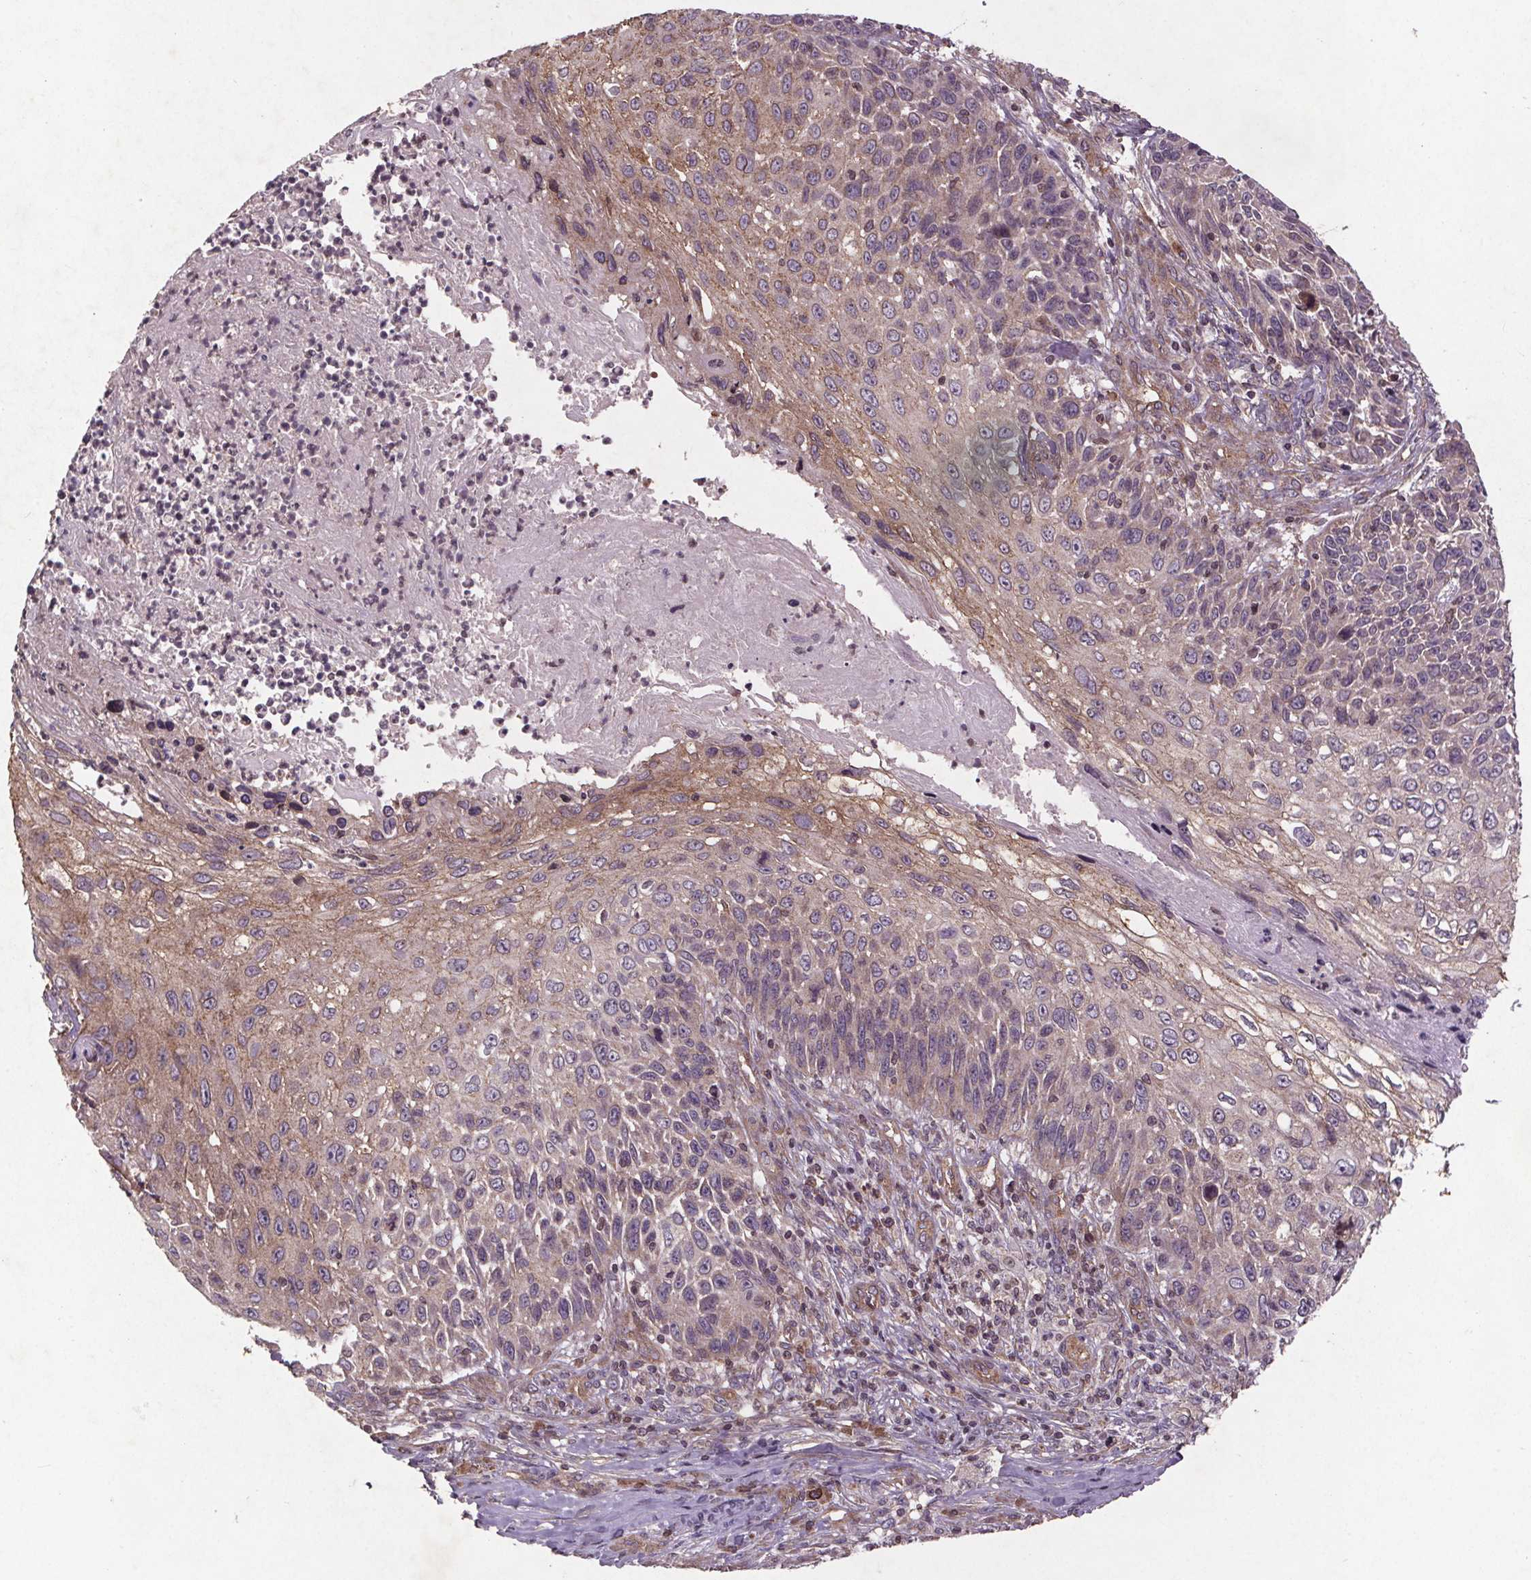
{"staining": {"intensity": "weak", "quantity": "<25%", "location": "cytoplasmic/membranous"}, "tissue": "skin cancer", "cell_type": "Tumor cells", "image_type": "cancer", "snomed": [{"axis": "morphology", "description": "Squamous cell carcinoma, NOS"}, {"axis": "topography", "description": "Skin"}], "caption": "The immunohistochemistry image has no significant staining in tumor cells of squamous cell carcinoma (skin) tissue.", "gene": "STRN3", "patient": {"sex": "male", "age": 92}}